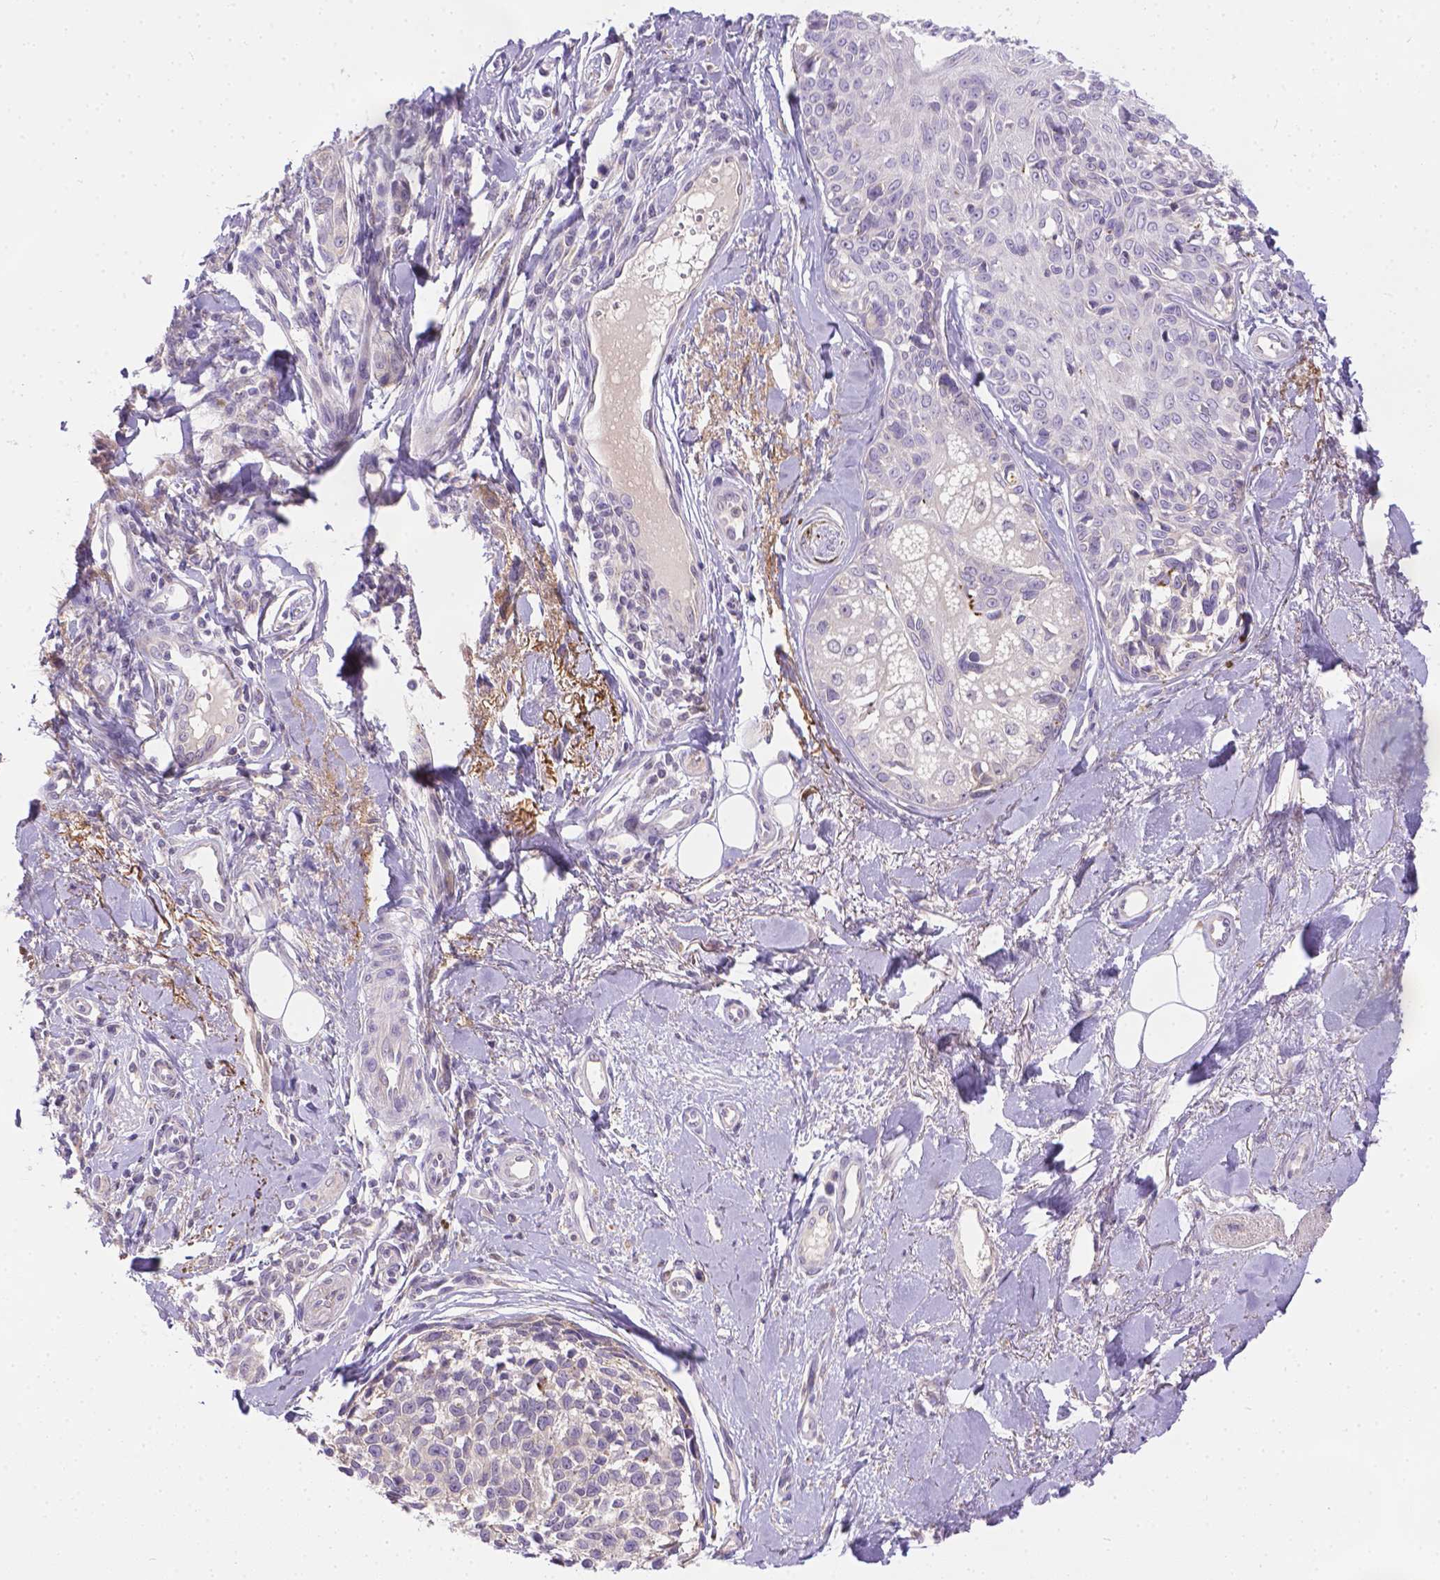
{"staining": {"intensity": "negative", "quantity": "none", "location": "none"}, "tissue": "melanoma", "cell_type": "Tumor cells", "image_type": "cancer", "snomed": [{"axis": "morphology", "description": "Malignant melanoma, NOS"}, {"axis": "topography", "description": "Skin"}], "caption": "Immunohistochemistry of human melanoma exhibits no expression in tumor cells.", "gene": "TM4SF18", "patient": {"sex": "female", "age": 86}}